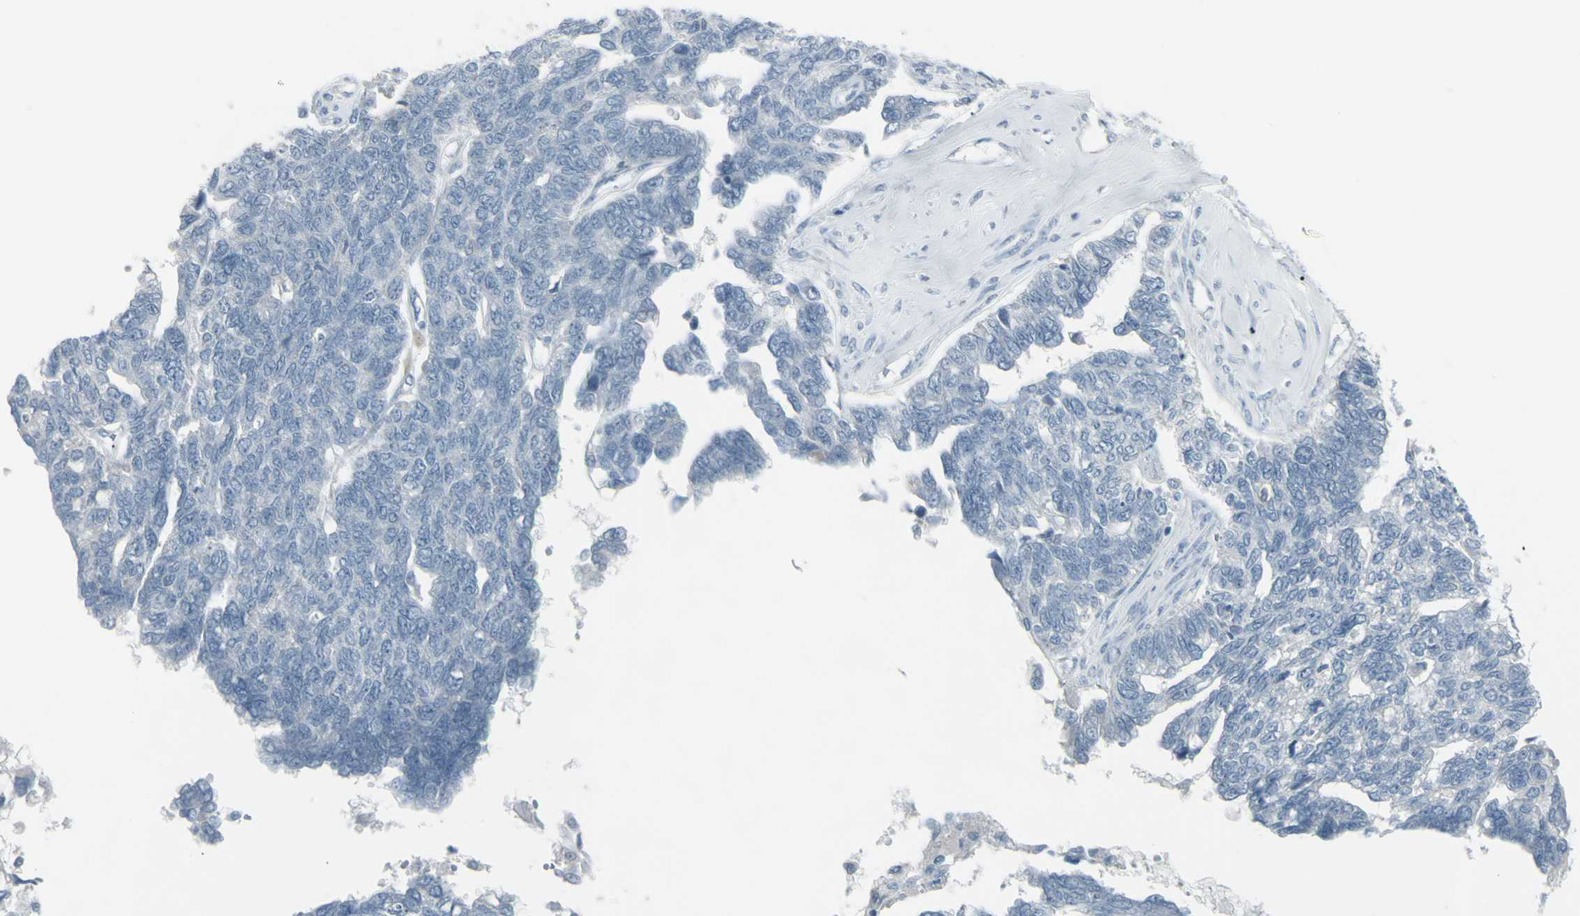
{"staining": {"intensity": "negative", "quantity": "none", "location": "none"}, "tissue": "ovarian cancer", "cell_type": "Tumor cells", "image_type": "cancer", "snomed": [{"axis": "morphology", "description": "Cystadenocarcinoma, serous, NOS"}, {"axis": "topography", "description": "Ovary"}], "caption": "There is no significant expression in tumor cells of serous cystadenocarcinoma (ovarian). (DAB (3,3'-diaminobenzidine) IHC visualized using brightfield microscopy, high magnification).", "gene": "RAB3A", "patient": {"sex": "female", "age": 79}}